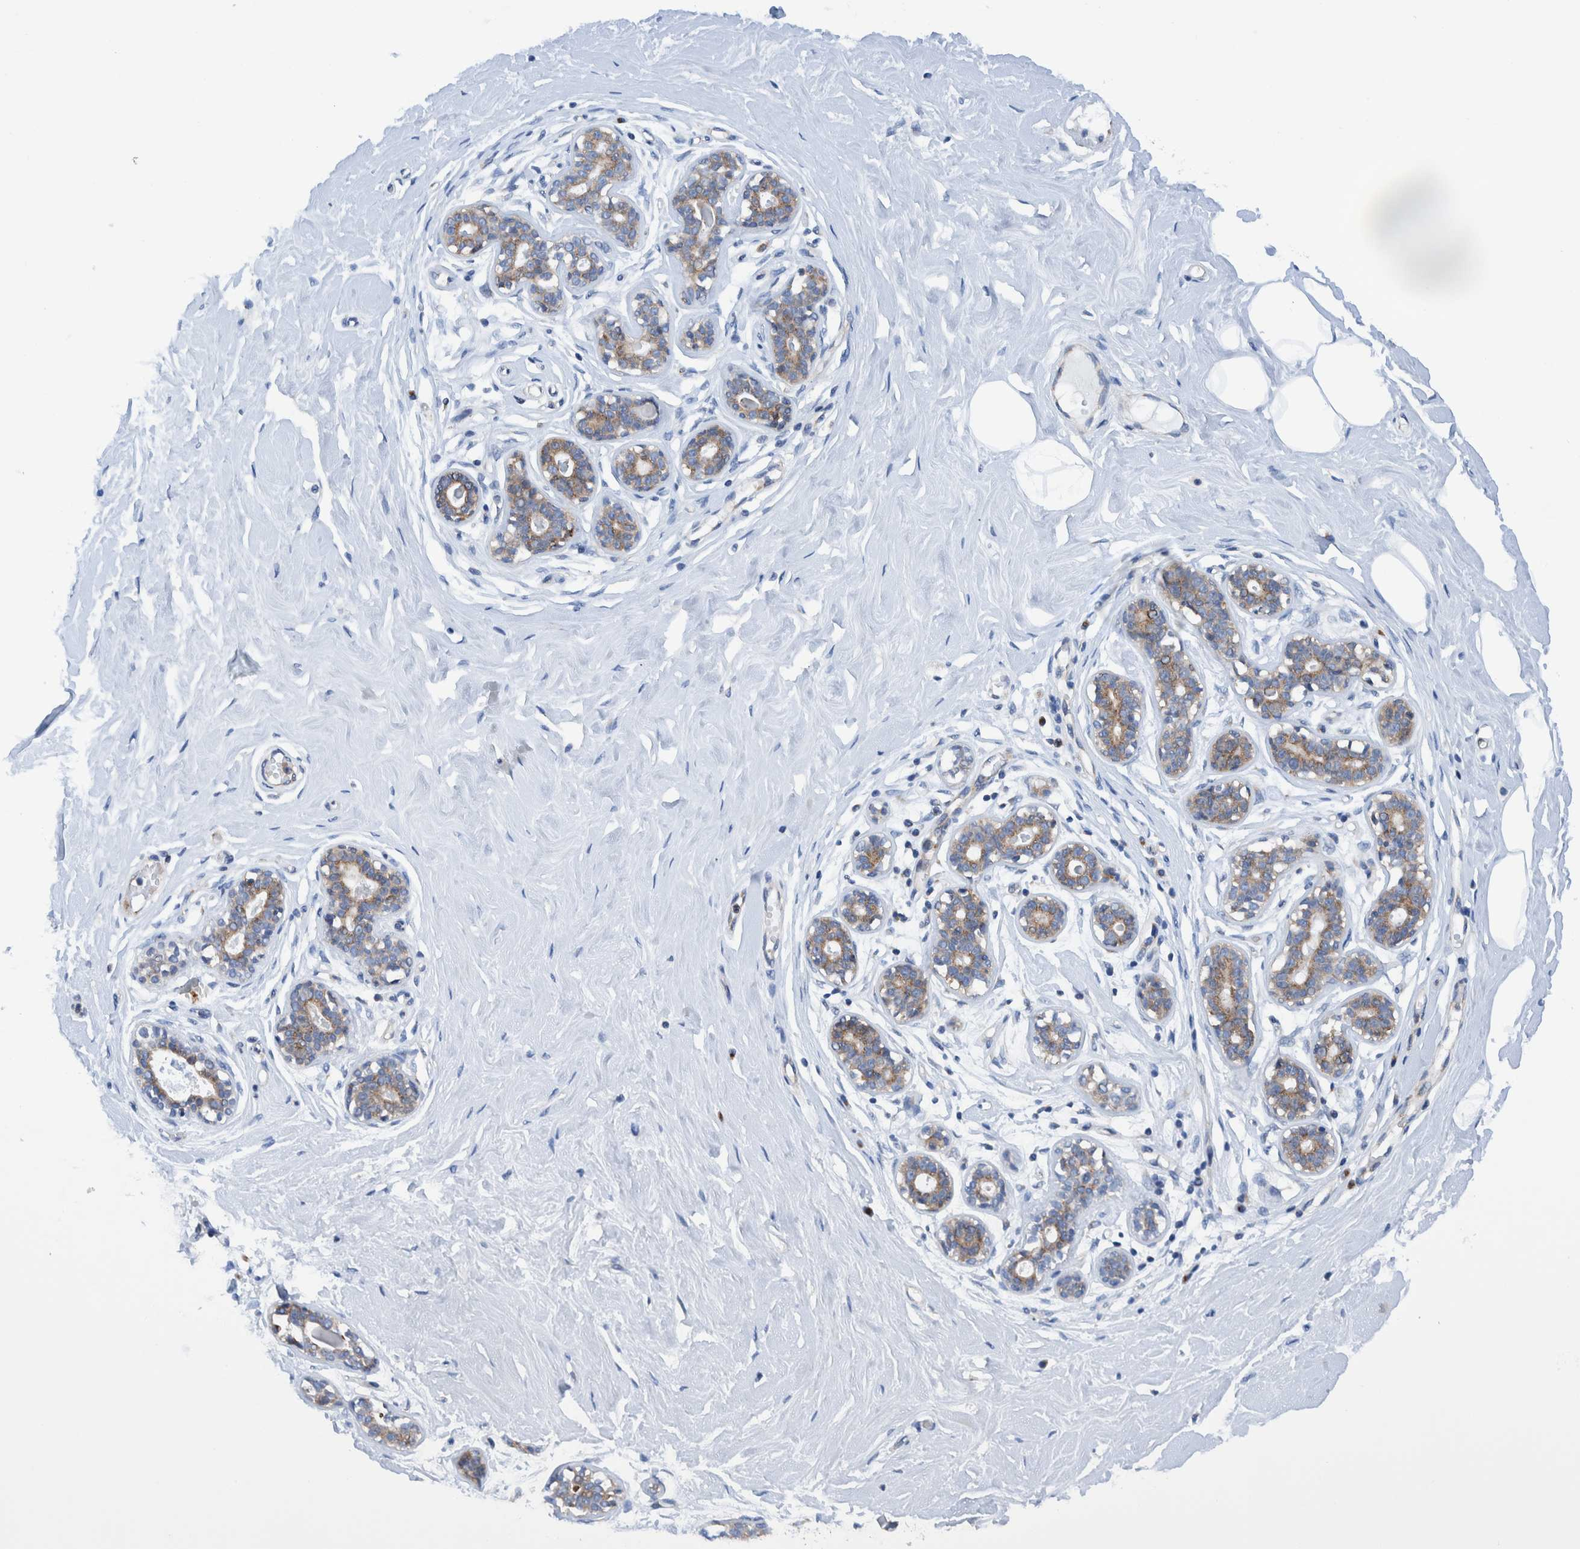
{"staining": {"intensity": "negative", "quantity": "none", "location": "none"}, "tissue": "breast", "cell_type": "Adipocytes", "image_type": "normal", "snomed": [{"axis": "morphology", "description": "Normal tissue, NOS"}, {"axis": "topography", "description": "Breast"}], "caption": "This image is of normal breast stained with immunohistochemistry (IHC) to label a protein in brown with the nuclei are counter-stained blue. There is no positivity in adipocytes.", "gene": "TRIM58", "patient": {"sex": "female", "age": 23}}